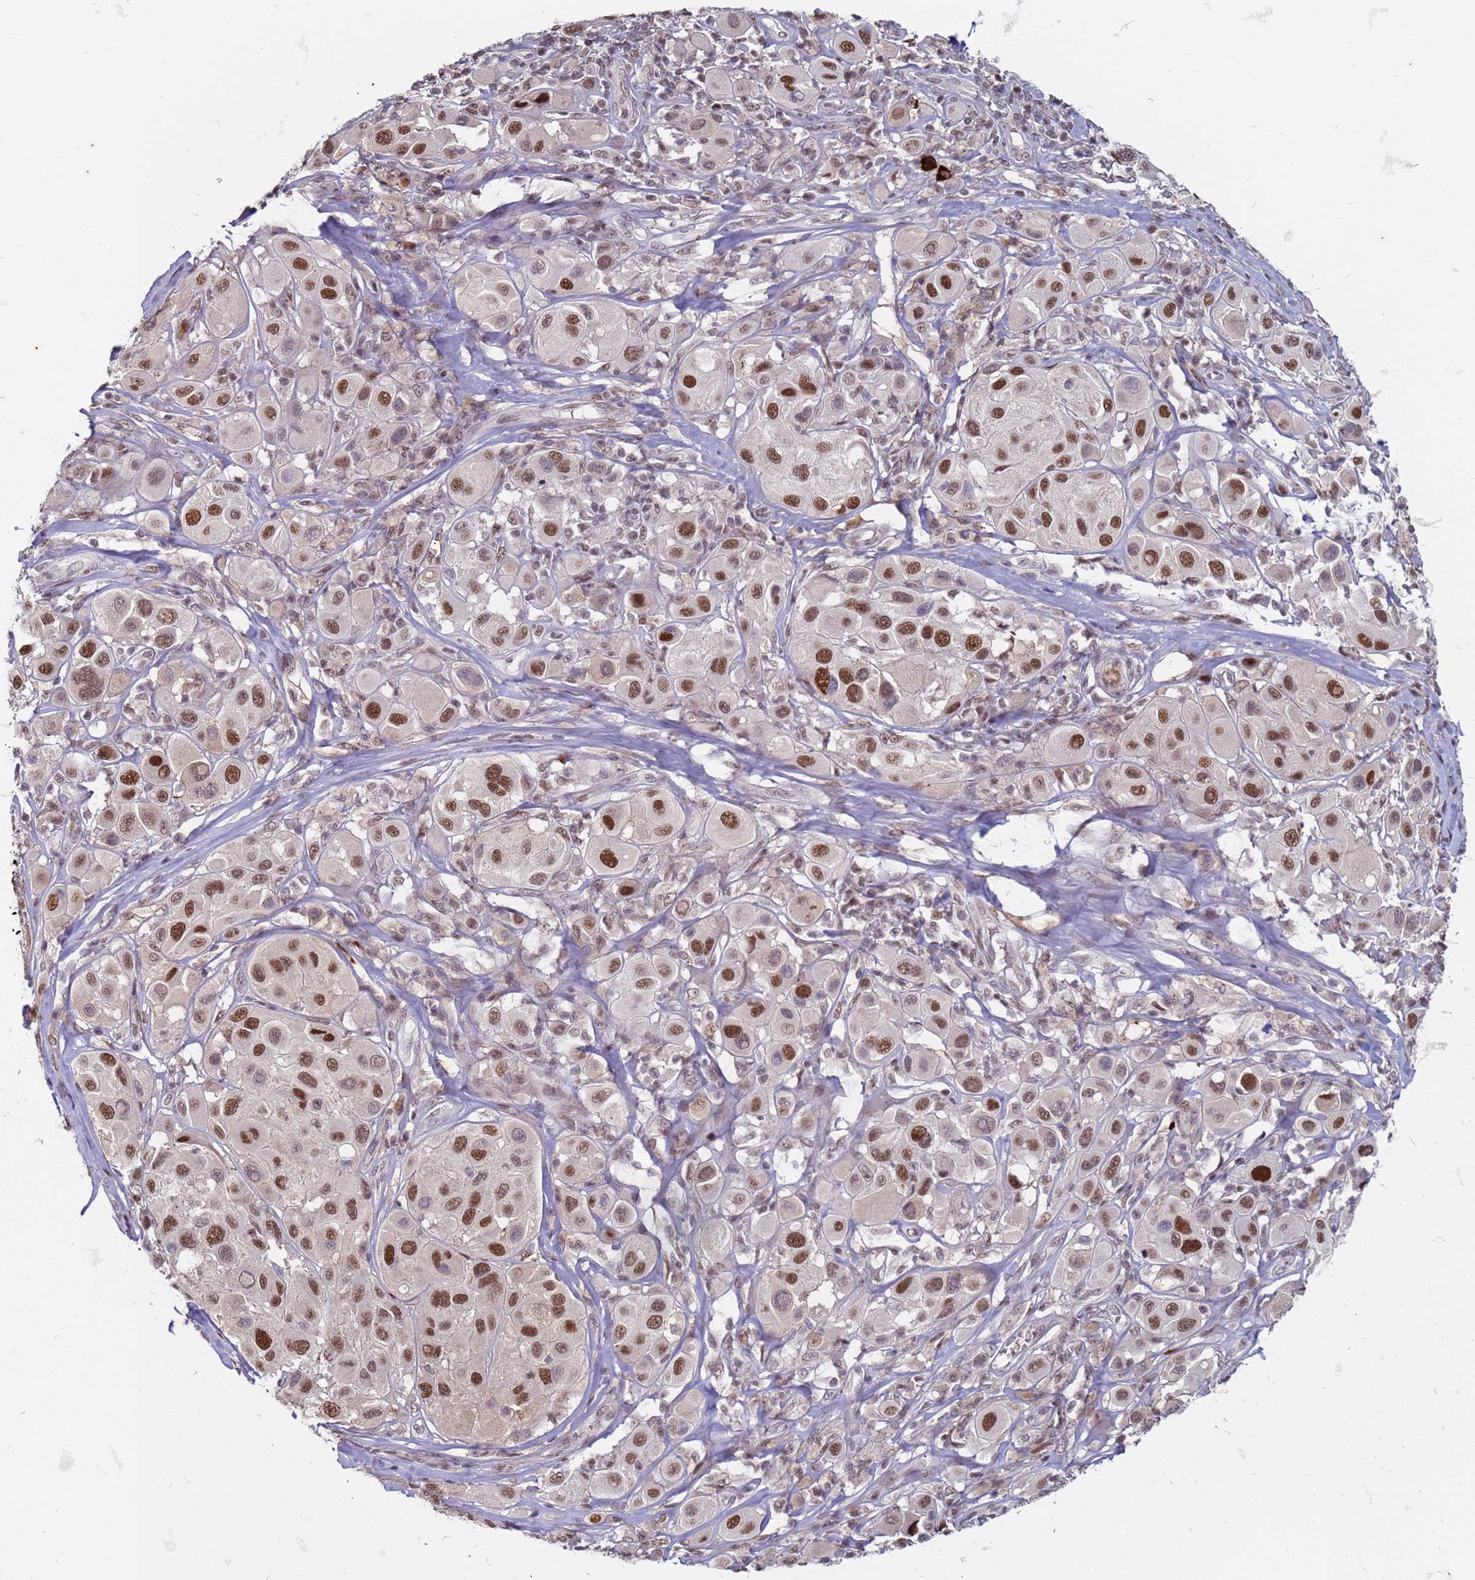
{"staining": {"intensity": "moderate", "quantity": ">75%", "location": "nuclear"}, "tissue": "melanoma", "cell_type": "Tumor cells", "image_type": "cancer", "snomed": [{"axis": "morphology", "description": "Malignant melanoma, Metastatic site"}, {"axis": "topography", "description": "Skin"}], "caption": "Moderate nuclear protein positivity is identified in about >75% of tumor cells in malignant melanoma (metastatic site).", "gene": "TRMT6", "patient": {"sex": "male", "age": 41}}